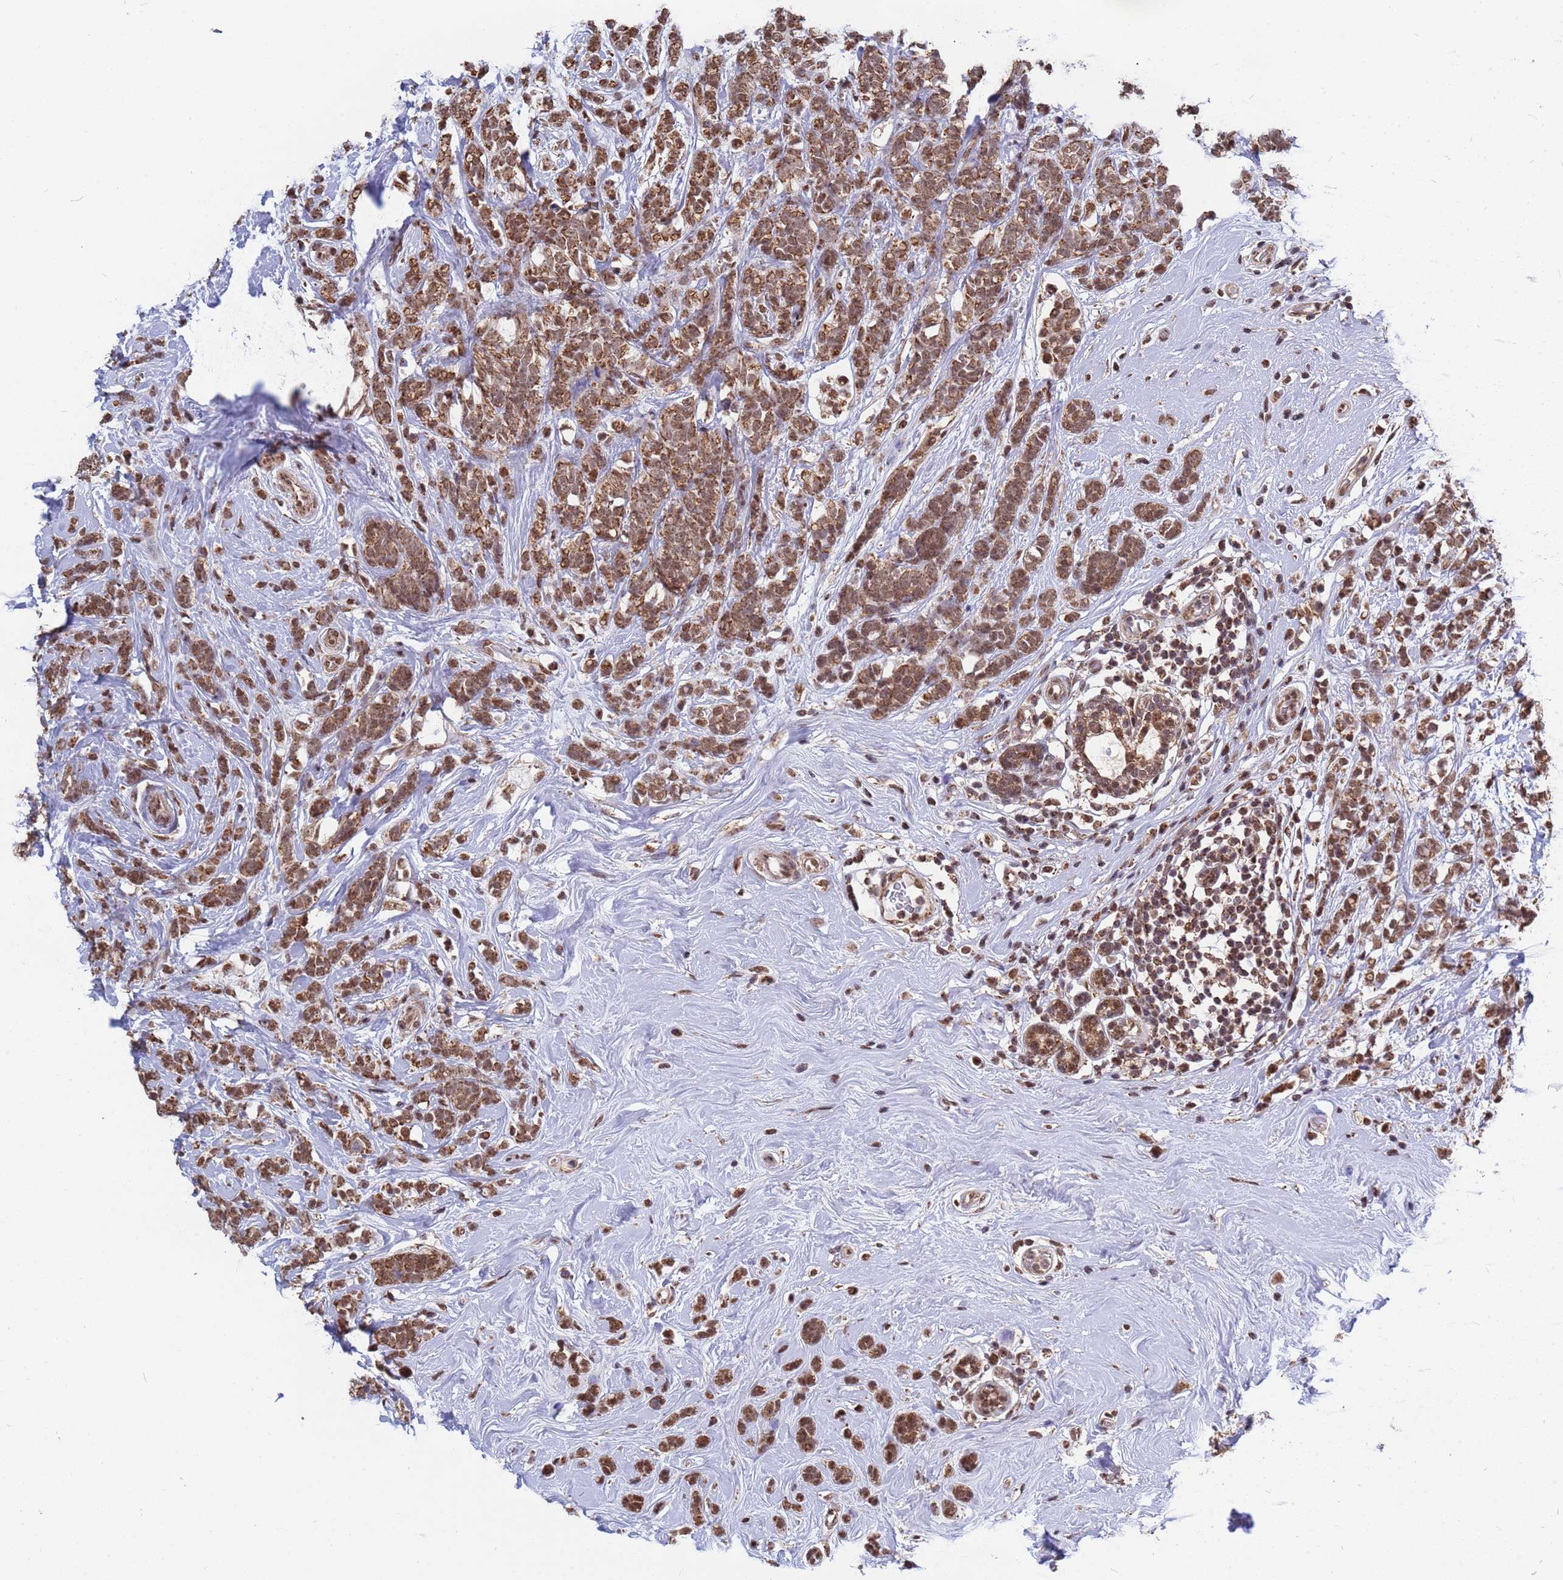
{"staining": {"intensity": "moderate", "quantity": ">75%", "location": "cytoplasmic/membranous,nuclear"}, "tissue": "breast cancer", "cell_type": "Tumor cells", "image_type": "cancer", "snomed": [{"axis": "morphology", "description": "Lobular carcinoma"}, {"axis": "topography", "description": "Breast"}], "caption": "IHC micrograph of breast cancer (lobular carcinoma) stained for a protein (brown), which reveals medium levels of moderate cytoplasmic/membranous and nuclear staining in about >75% of tumor cells.", "gene": "DENND2B", "patient": {"sex": "female", "age": 58}}